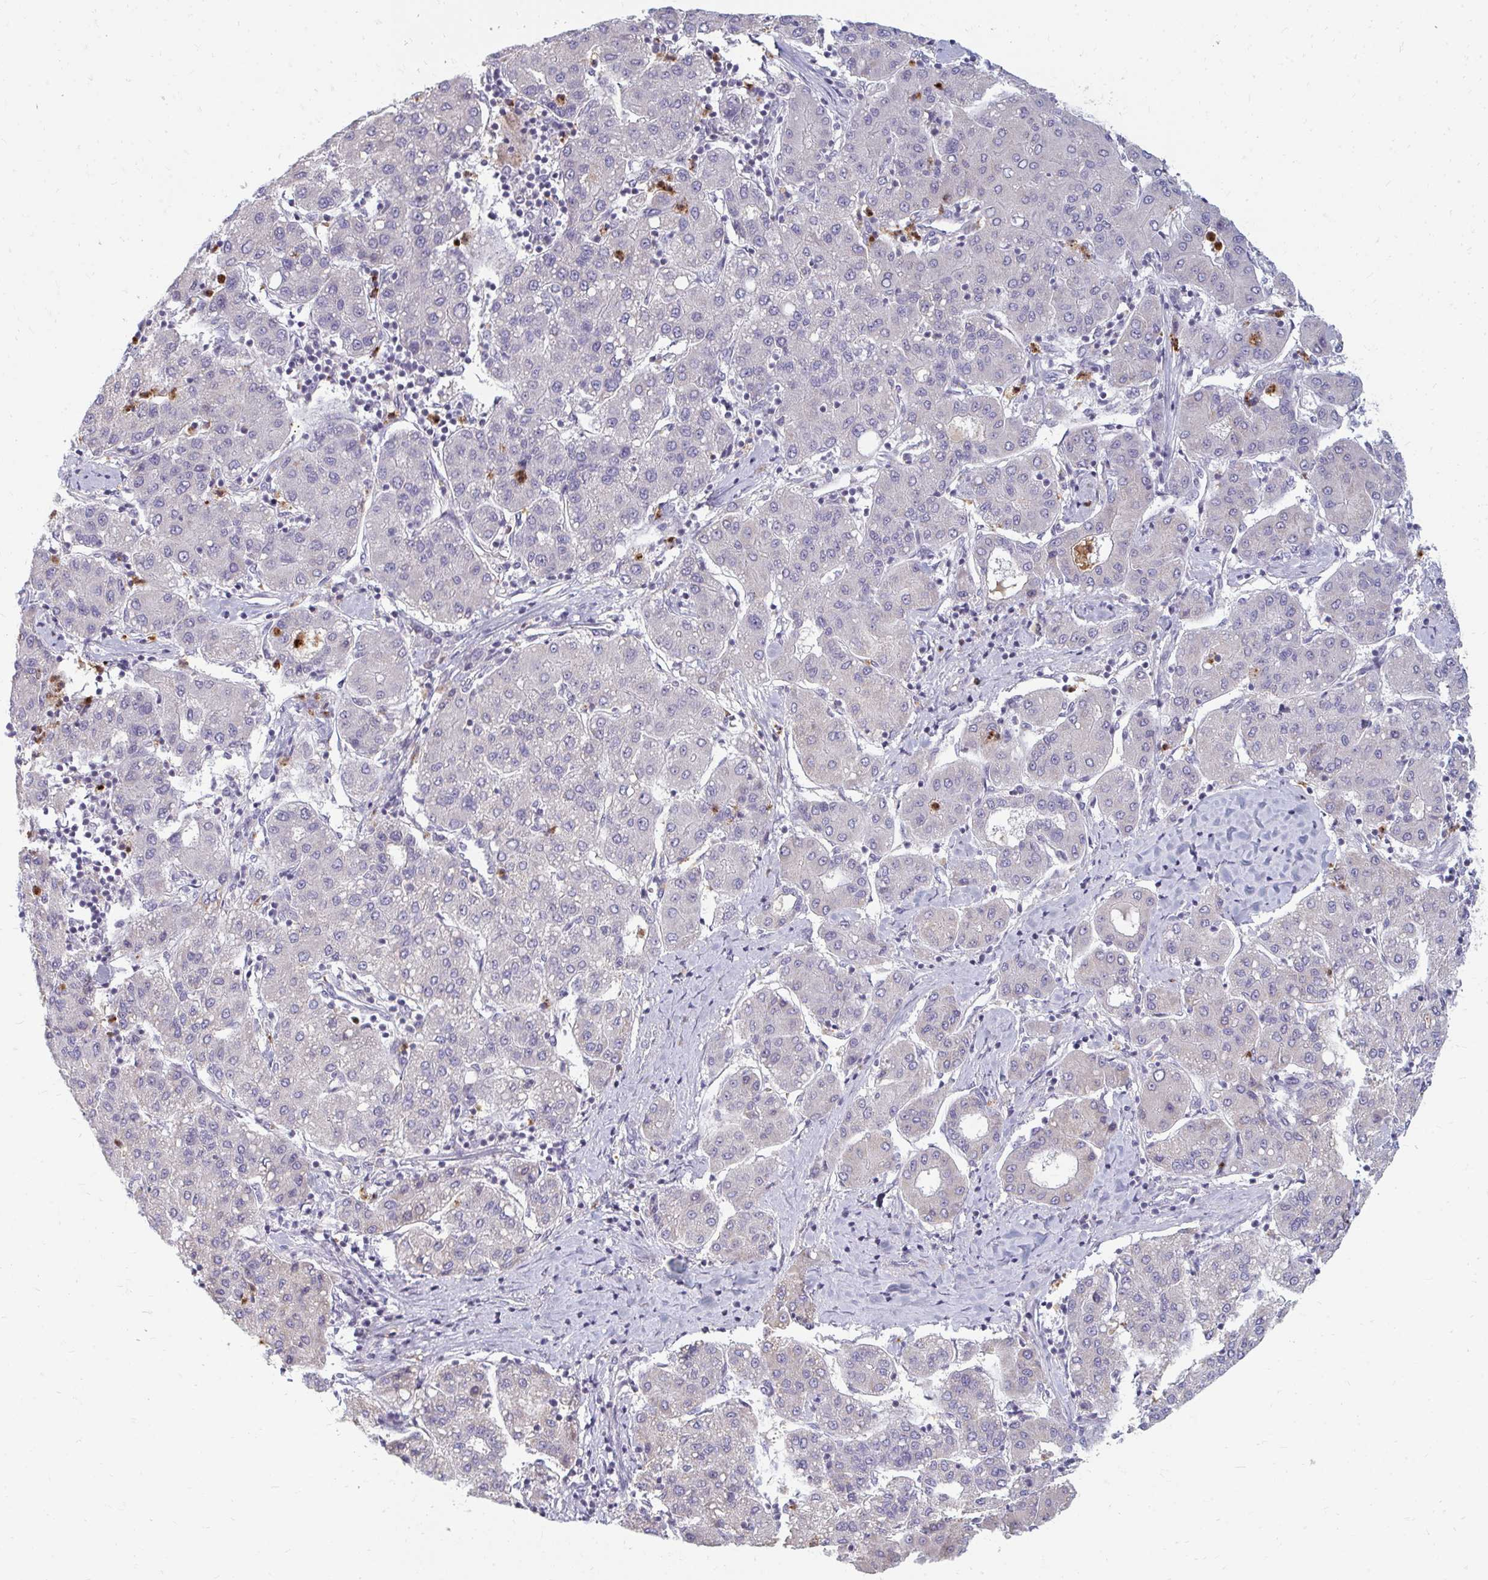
{"staining": {"intensity": "negative", "quantity": "none", "location": "none"}, "tissue": "liver cancer", "cell_type": "Tumor cells", "image_type": "cancer", "snomed": [{"axis": "morphology", "description": "Carcinoma, Hepatocellular, NOS"}, {"axis": "topography", "description": "Liver"}], "caption": "Immunohistochemistry image of human liver cancer stained for a protein (brown), which displays no staining in tumor cells.", "gene": "RAB33A", "patient": {"sex": "male", "age": 65}}